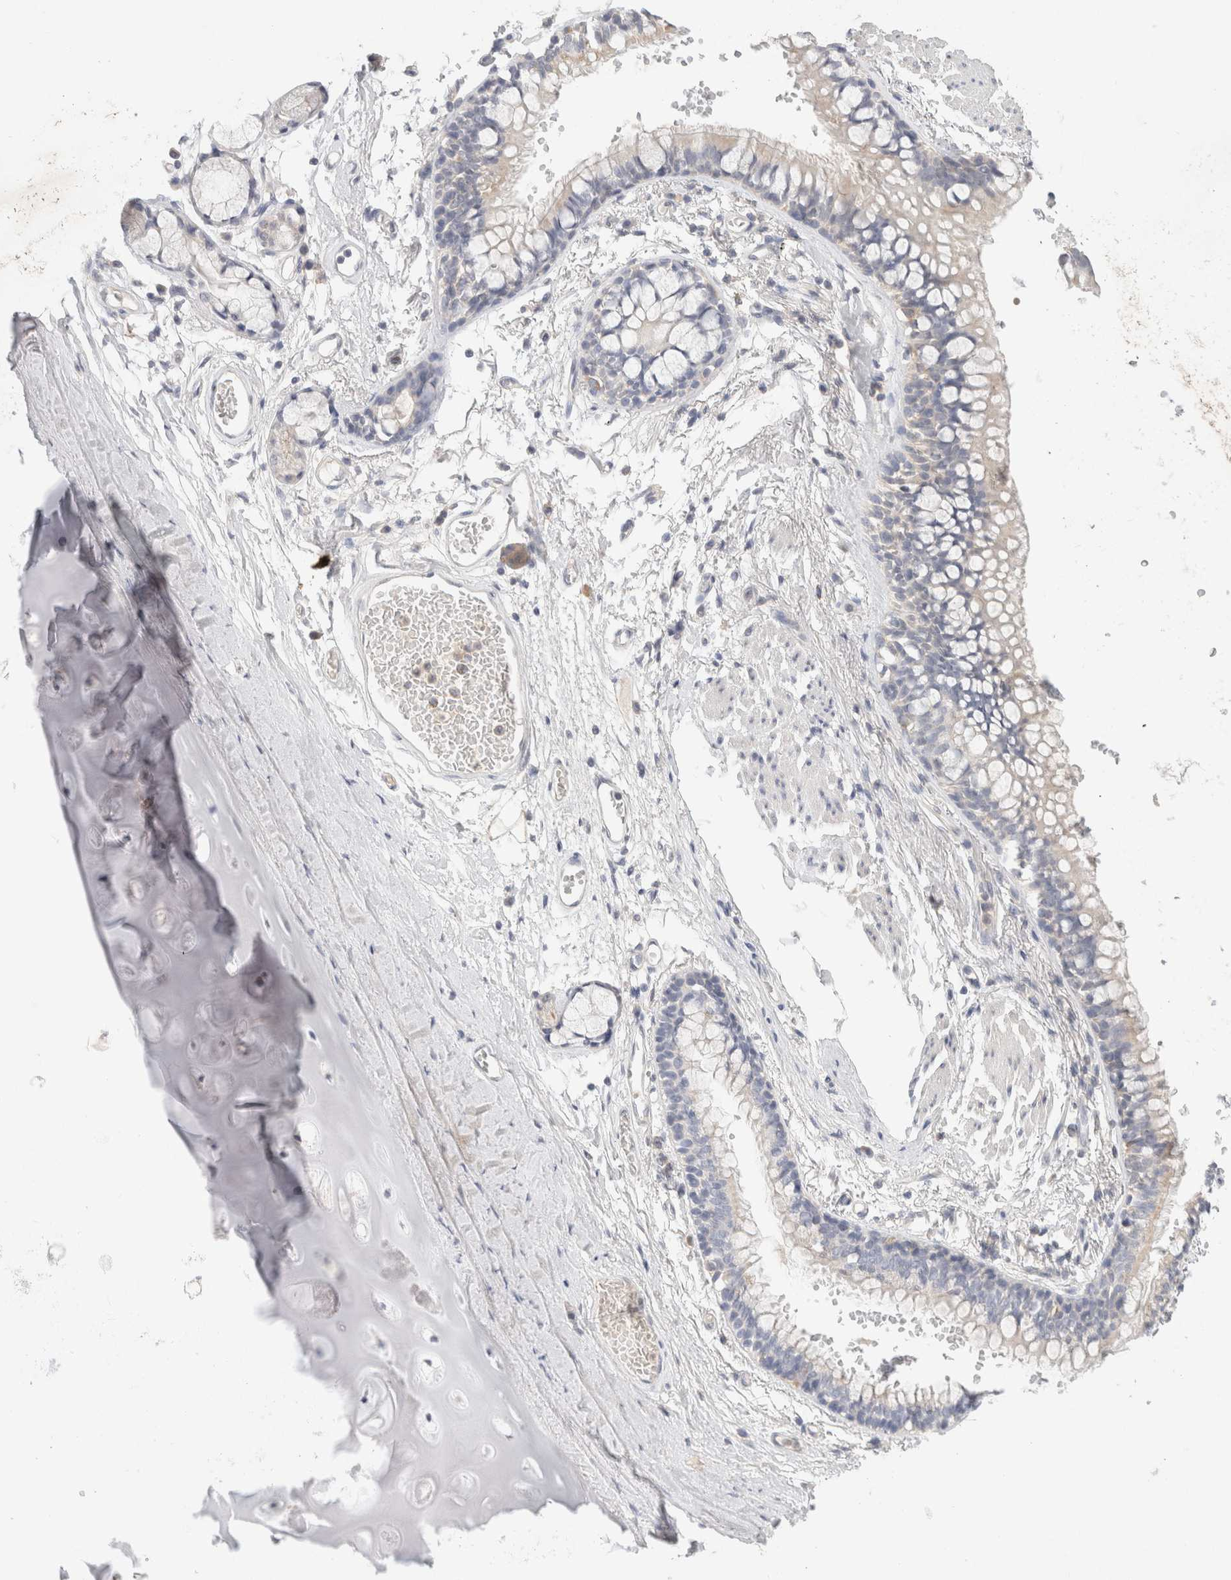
{"staining": {"intensity": "negative", "quantity": "none", "location": "none"}, "tissue": "adipose tissue", "cell_type": "Adipocytes", "image_type": "normal", "snomed": [{"axis": "morphology", "description": "Normal tissue, NOS"}, {"axis": "topography", "description": "Cartilage tissue"}, {"axis": "topography", "description": "Bronchus"}], "caption": "High magnification brightfield microscopy of benign adipose tissue stained with DAB (3,3'-diaminobenzidine) (brown) and counterstained with hematoxylin (blue): adipocytes show no significant staining. (DAB IHC, high magnification).", "gene": "MPP2", "patient": {"sex": "female", "age": 73}}